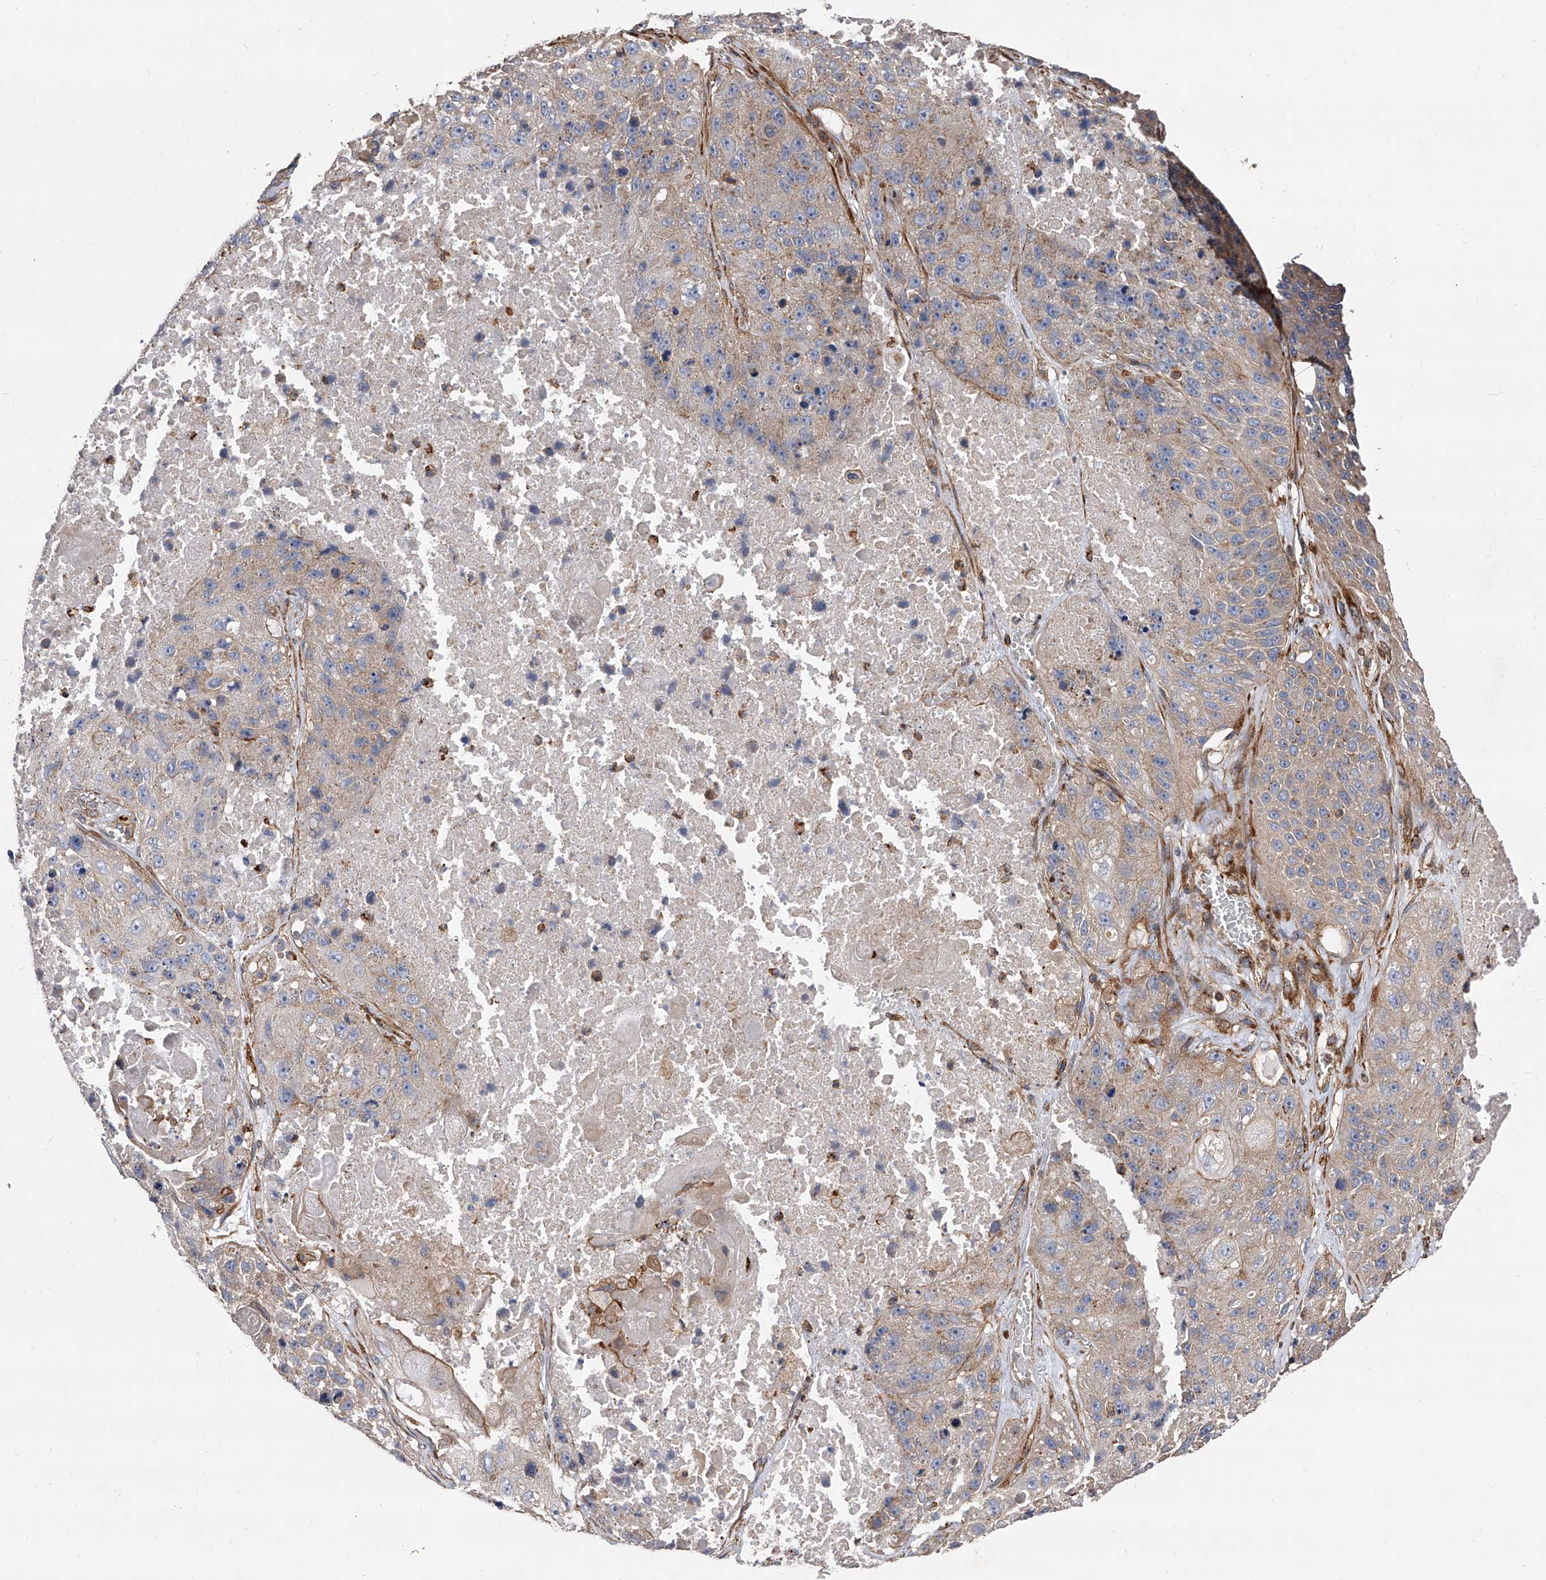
{"staining": {"intensity": "weak", "quantity": "25%-75%", "location": "cytoplasmic/membranous"}, "tissue": "lung cancer", "cell_type": "Tumor cells", "image_type": "cancer", "snomed": [{"axis": "morphology", "description": "Squamous cell carcinoma, NOS"}, {"axis": "topography", "description": "Lung"}], "caption": "About 25%-75% of tumor cells in human lung cancer (squamous cell carcinoma) exhibit weak cytoplasmic/membranous protein expression as visualized by brown immunohistochemical staining.", "gene": "PISD", "patient": {"sex": "male", "age": 61}}